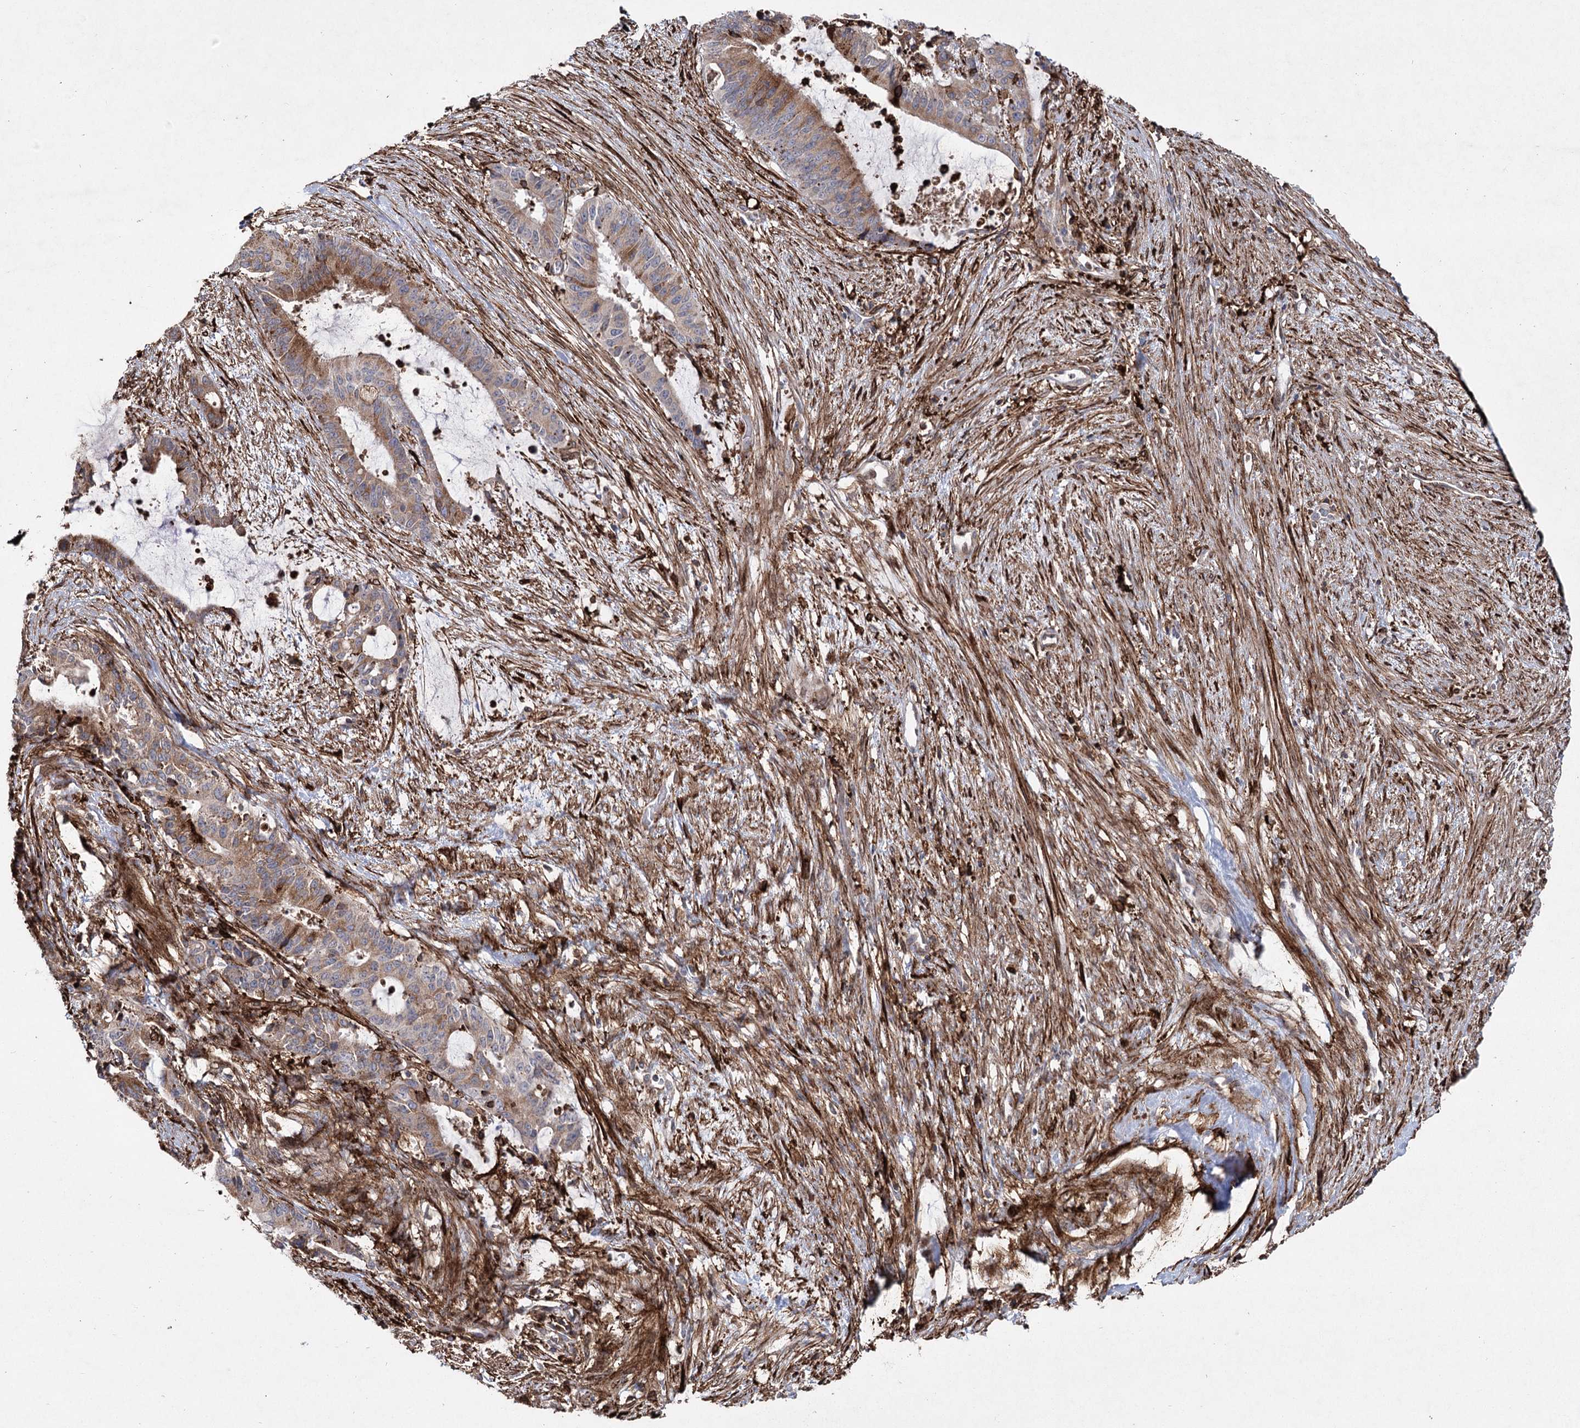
{"staining": {"intensity": "moderate", "quantity": ">75%", "location": "cytoplasmic/membranous"}, "tissue": "liver cancer", "cell_type": "Tumor cells", "image_type": "cancer", "snomed": [{"axis": "morphology", "description": "Normal tissue, NOS"}, {"axis": "morphology", "description": "Cholangiocarcinoma"}, {"axis": "topography", "description": "Liver"}, {"axis": "topography", "description": "Peripheral nerve tissue"}], "caption": "Liver cancer stained with a brown dye demonstrates moderate cytoplasmic/membranous positive positivity in about >75% of tumor cells.", "gene": "DCUN1D4", "patient": {"sex": "female", "age": 73}}